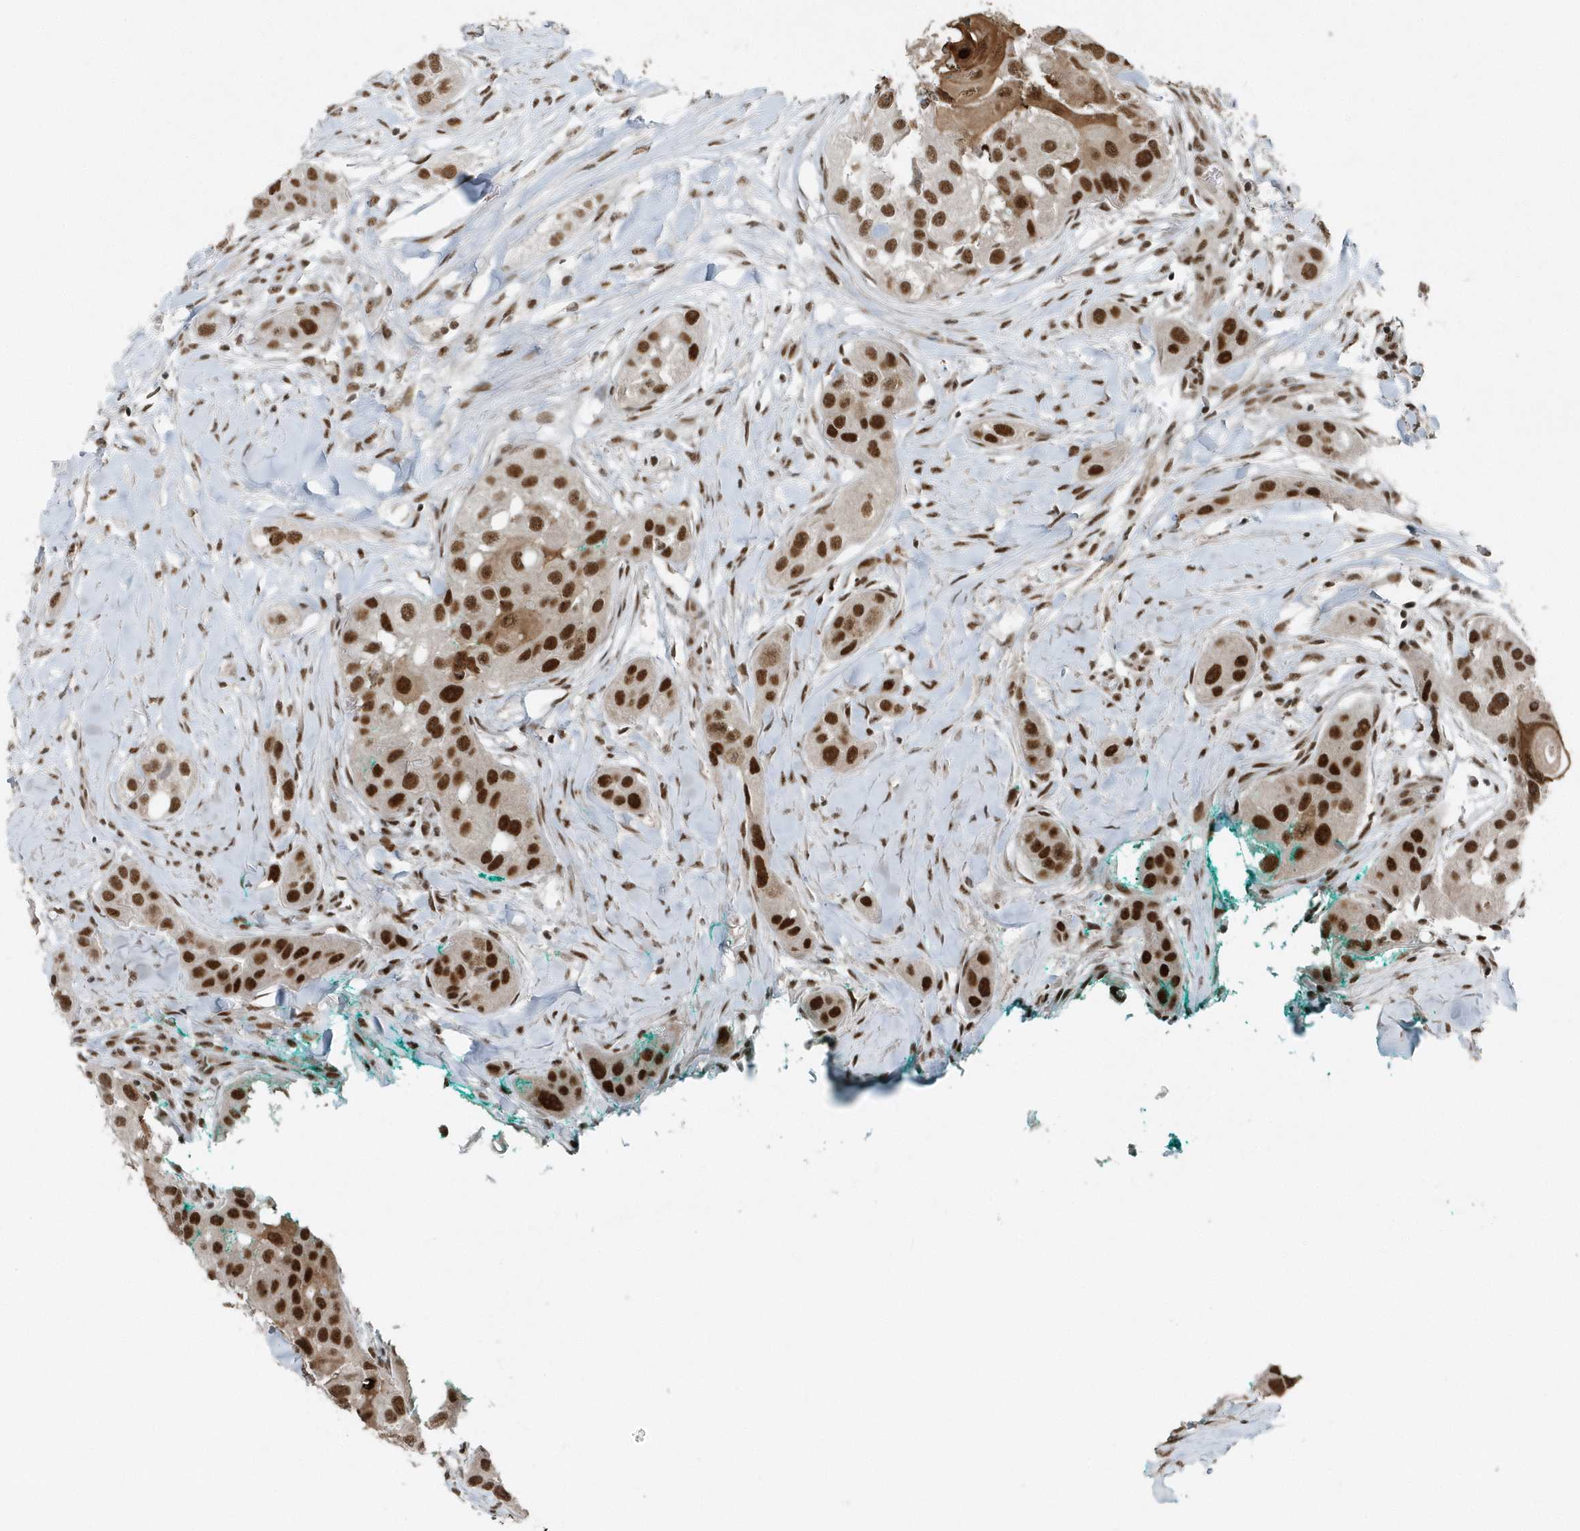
{"staining": {"intensity": "strong", "quantity": ">75%", "location": "cytoplasmic/membranous,nuclear"}, "tissue": "head and neck cancer", "cell_type": "Tumor cells", "image_type": "cancer", "snomed": [{"axis": "morphology", "description": "Normal tissue, NOS"}, {"axis": "morphology", "description": "Squamous cell carcinoma, NOS"}, {"axis": "topography", "description": "Skeletal muscle"}, {"axis": "topography", "description": "Head-Neck"}], "caption": "Immunohistochemical staining of head and neck squamous cell carcinoma exhibits high levels of strong cytoplasmic/membranous and nuclear staining in about >75% of tumor cells.", "gene": "YTHDC1", "patient": {"sex": "male", "age": 51}}